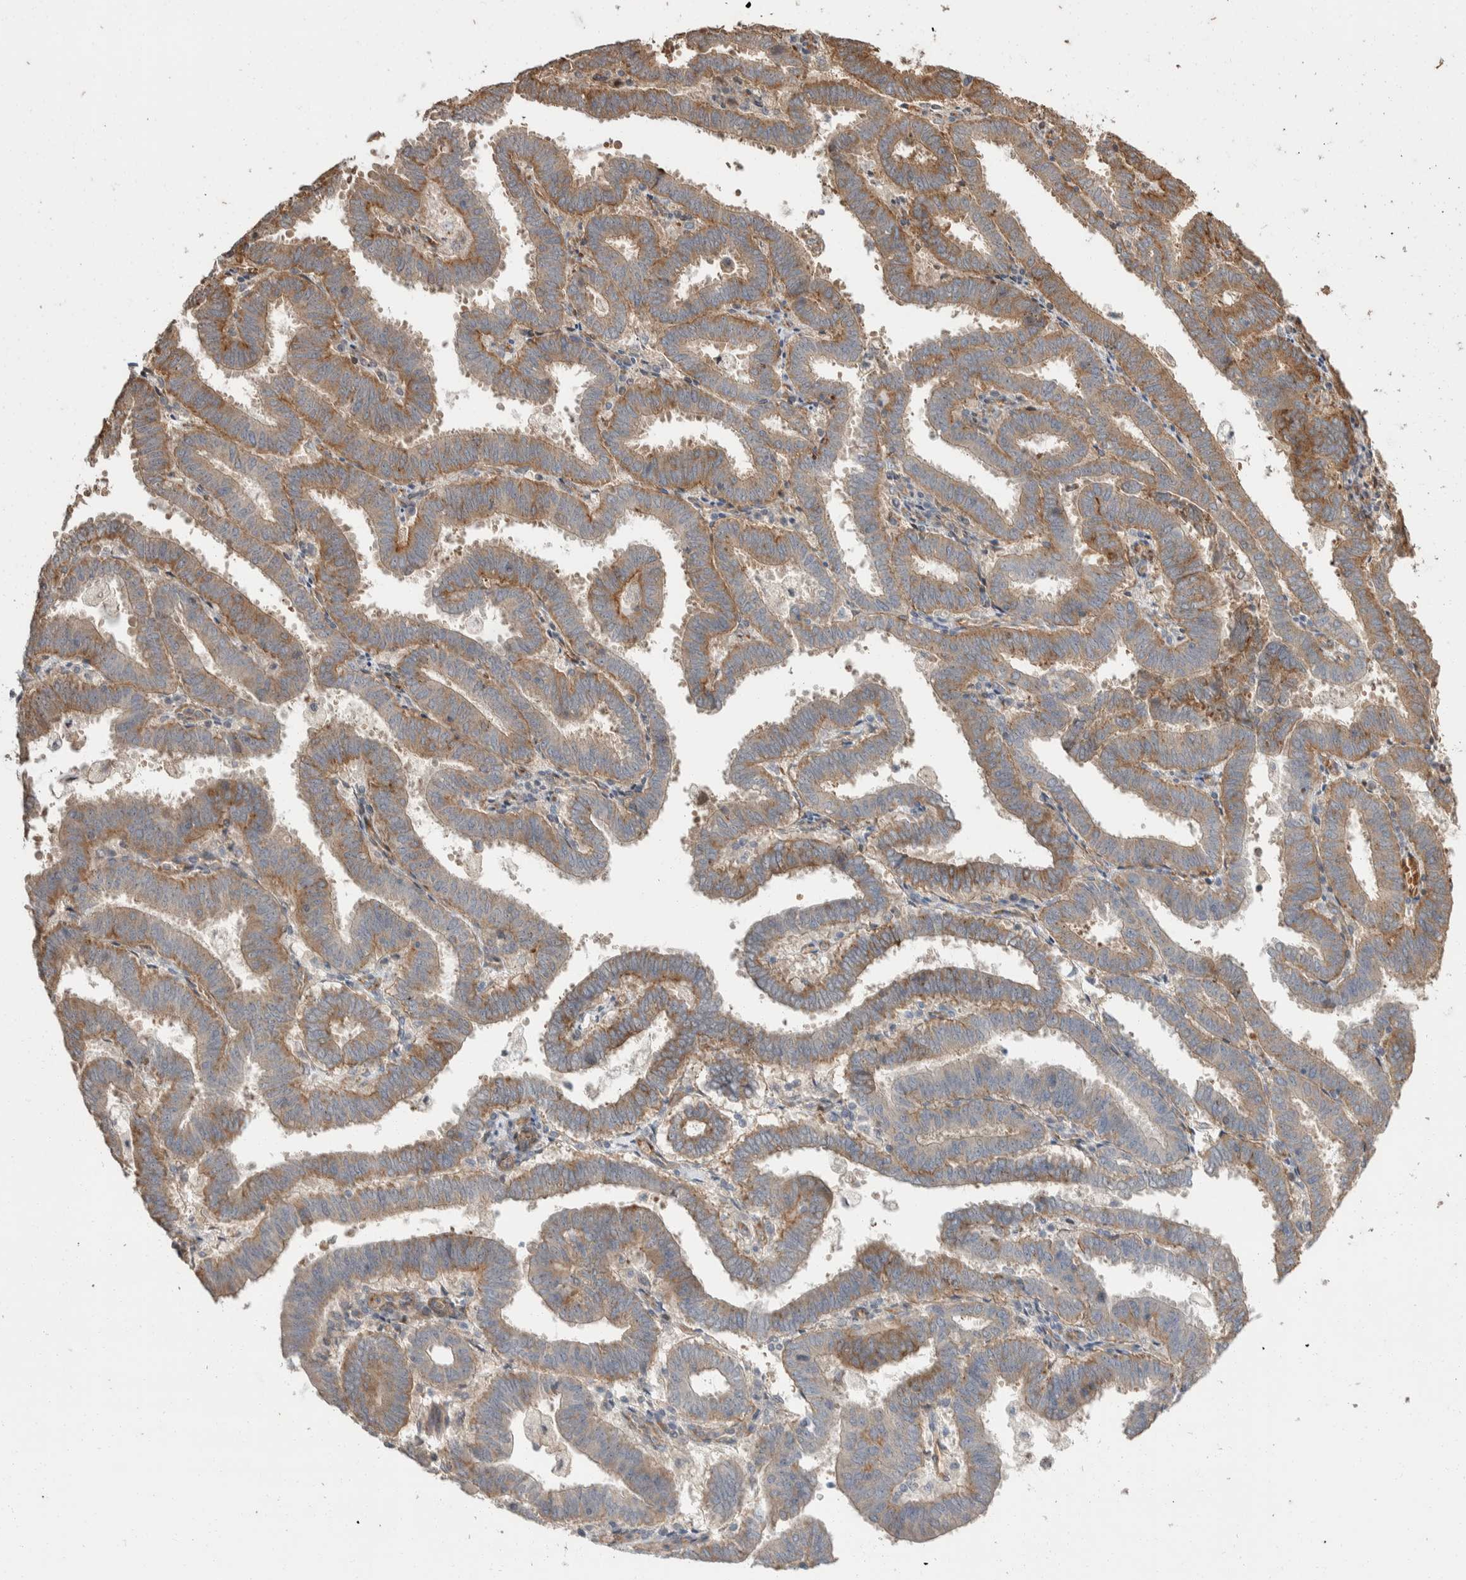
{"staining": {"intensity": "moderate", "quantity": ">75%", "location": "cytoplasmic/membranous"}, "tissue": "endometrial cancer", "cell_type": "Tumor cells", "image_type": "cancer", "snomed": [{"axis": "morphology", "description": "Adenocarcinoma, NOS"}, {"axis": "topography", "description": "Uterus"}], "caption": "IHC histopathology image of neoplastic tissue: endometrial adenocarcinoma stained using IHC reveals medium levels of moderate protein expression localized specifically in the cytoplasmic/membranous of tumor cells, appearing as a cytoplasmic/membranous brown color.", "gene": "ERC1", "patient": {"sex": "female", "age": 83}}